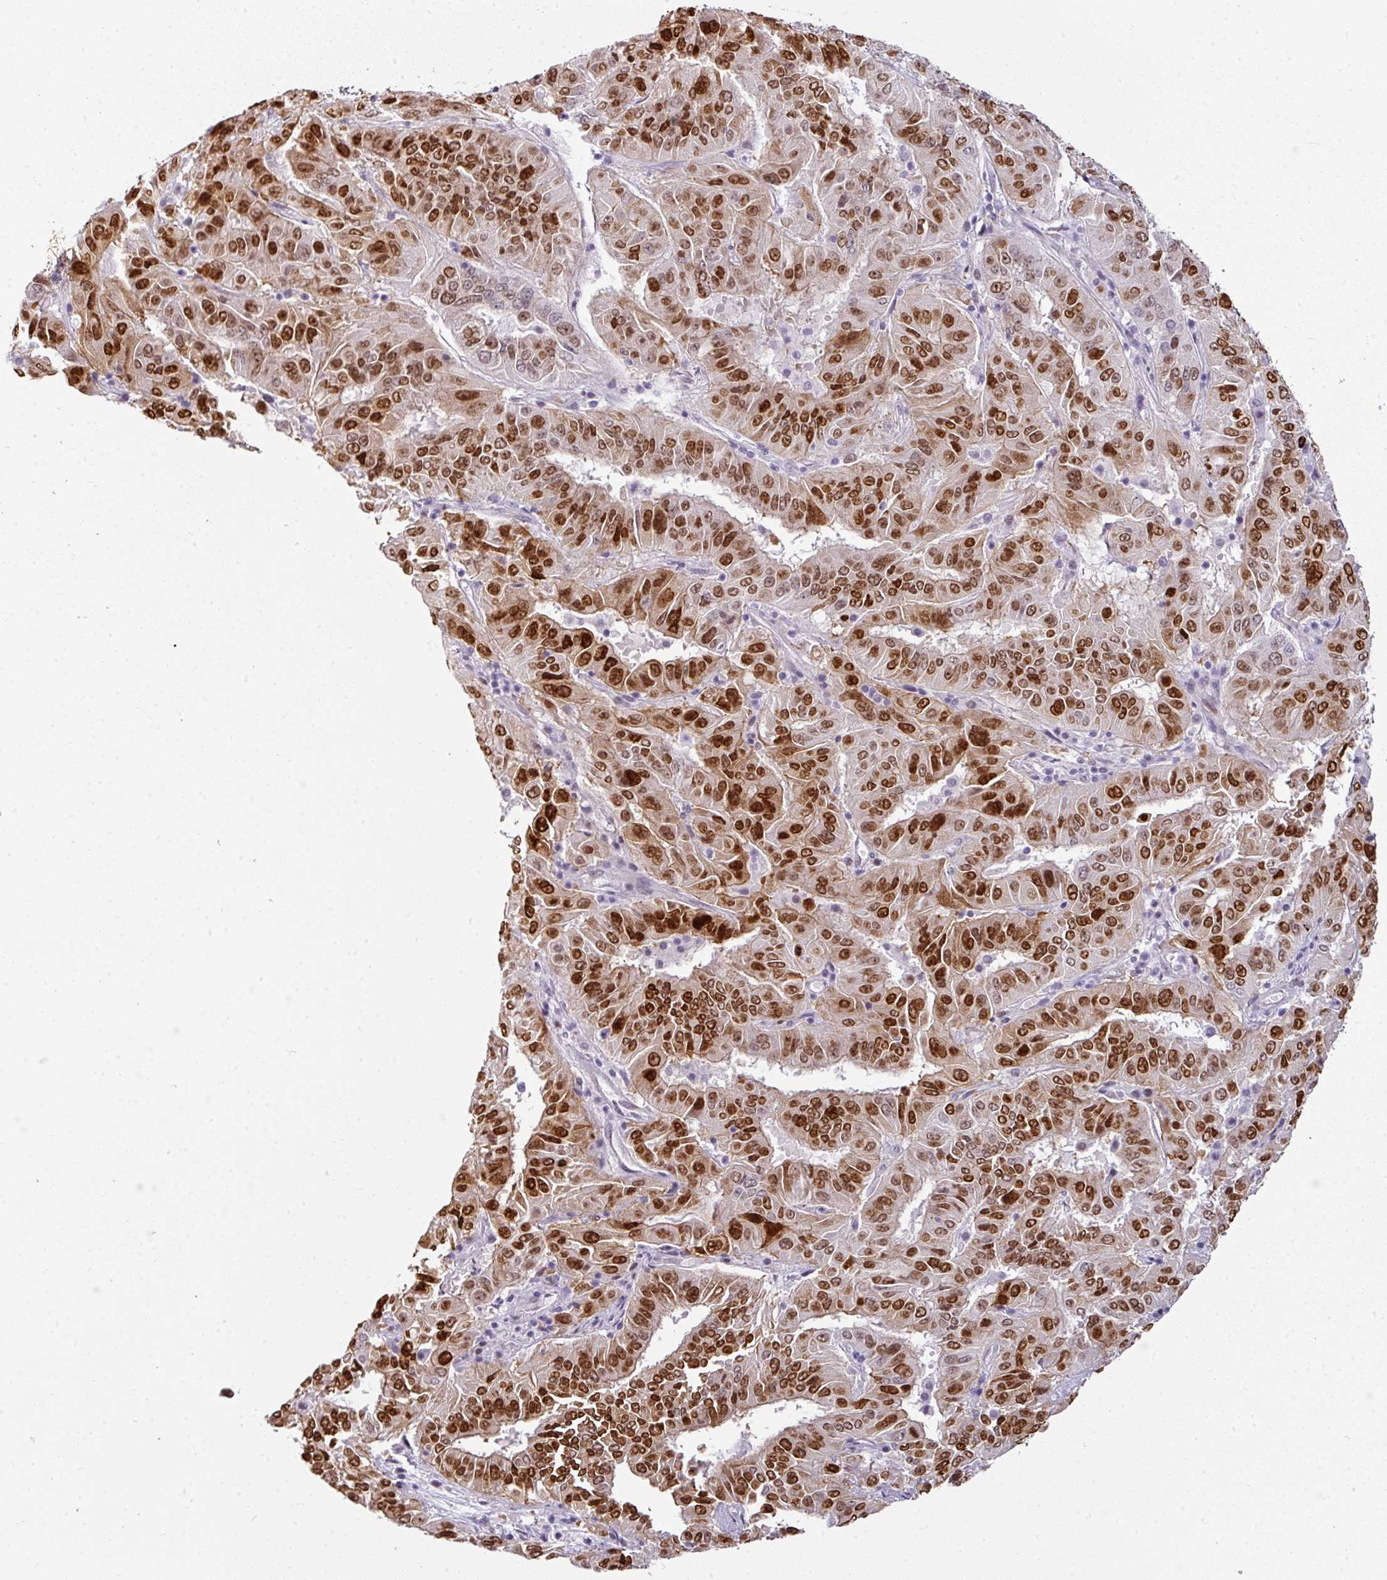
{"staining": {"intensity": "strong", "quantity": ">75%", "location": "nuclear"}, "tissue": "pancreatic cancer", "cell_type": "Tumor cells", "image_type": "cancer", "snomed": [{"axis": "morphology", "description": "Adenocarcinoma, NOS"}, {"axis": "topography", "description": "Pancreas"}], "caption": "IHC (DAB) staining of human pancreatic cancer demonstrates strong nuclear protein expression in about >75% of tumor cells. Immunohistochemistry stains the protein of interest in brown and the nuclei are stained blue.", "gene": "SYT8", "patient": {"sex": "male", "age": 63}}